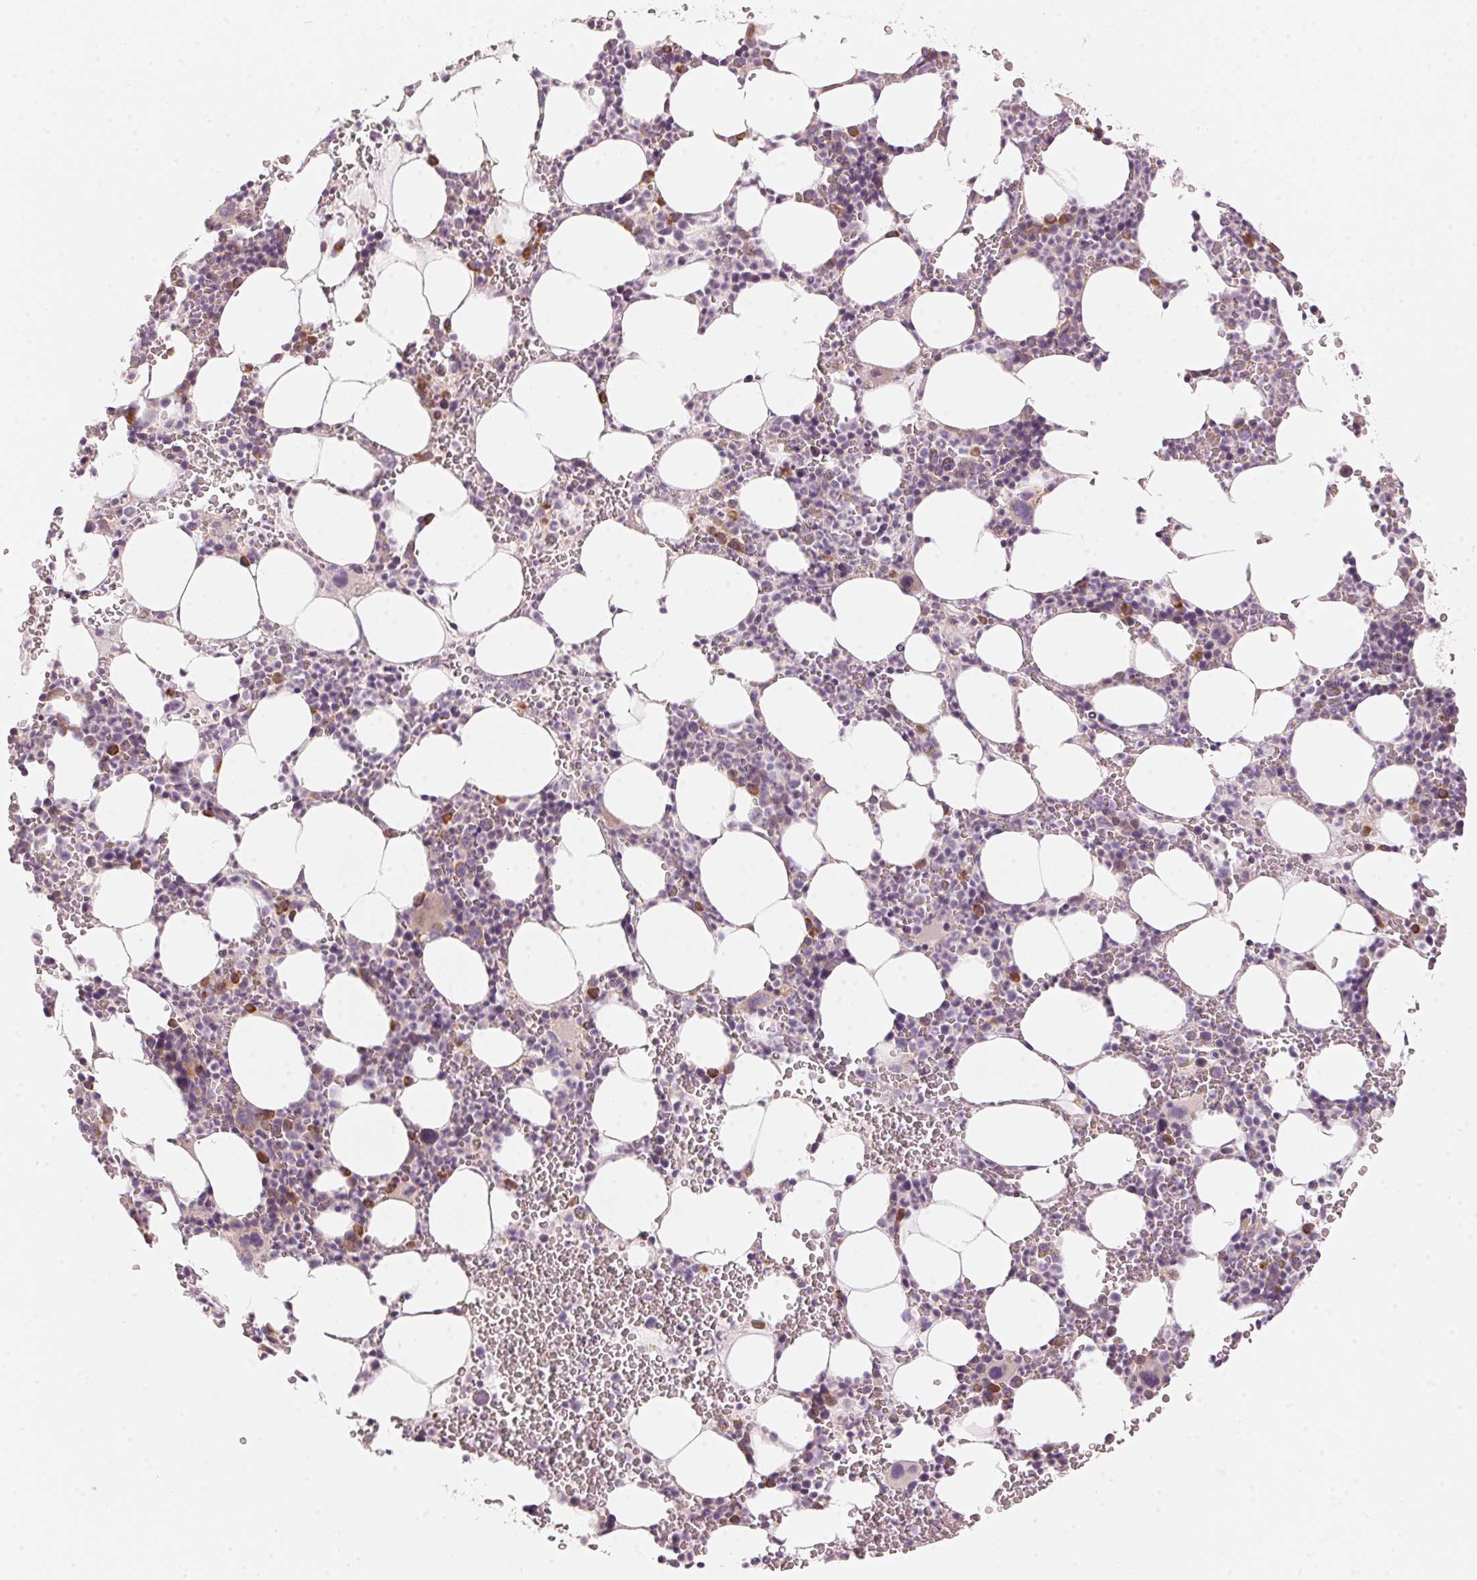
{"staining": {"intensity": "moderate", "quantity": "<25%", "location": "cytoplasmic/membranous"}, "tissue": "bone marrow", "cell_type": "Hematopoietic cells", "image_type": "normal", "snomed": [{"axis": "morphology", "description": "Normal tissue, NOS"}, {"axis": "topography", "description": "Bone marrow"}], "caption": "A brown stain labels moderate cytoplasmic/membranous positivity of a protein in hematopoietic cells of unremarkable human bone marrow. Immunohistochemistry (ihc) stains the protein in brown and the nuclei are stained blue.", "gene": "BLOC1S2", "patient": {"sex": "male", "age": 82}}